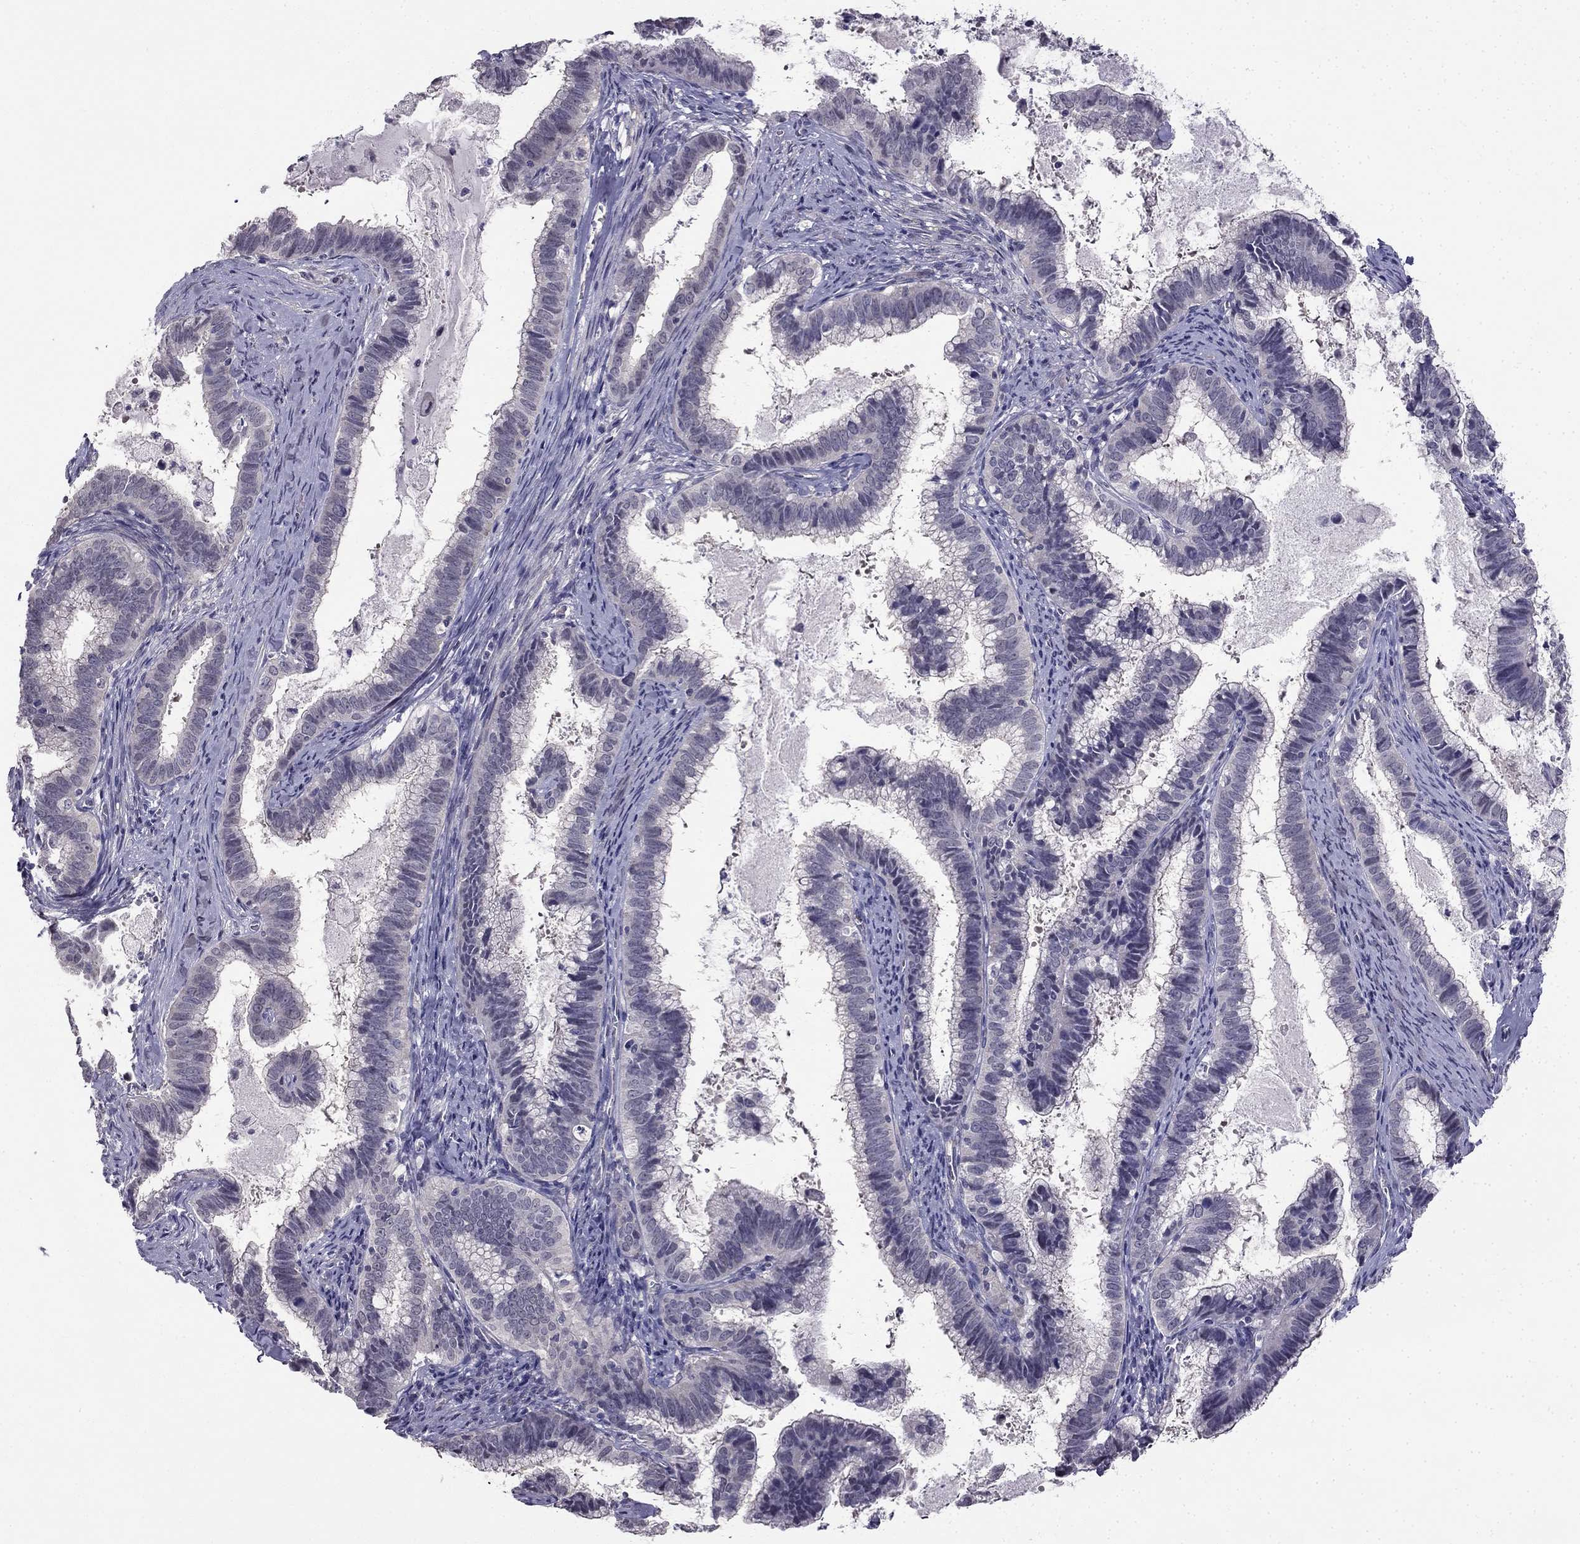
{"staining": {"intensity": "negative", "quantity": "none", "location": "none"}, "tissue": "cervical cancer", "cell_type": "Tumor cells", "image_type": "cancer", "snomed": [{"axis": "morphology", "description": "Adenocarcinoma, NOS"}, {"axis": "topography", "description": "Cervix"}], "caption": "Immunohistochemistry (IHC) of human adenocarcinoma (cervical) shows no positivity in tumor cells. The staining was performed using DAB to visualize the protein expression in brown, while the nuclei were stained in blue with hematoxylin (Magnification: 20x).", "gene": "HSFX1", "patient": {"sex": "female", "age": 61}}